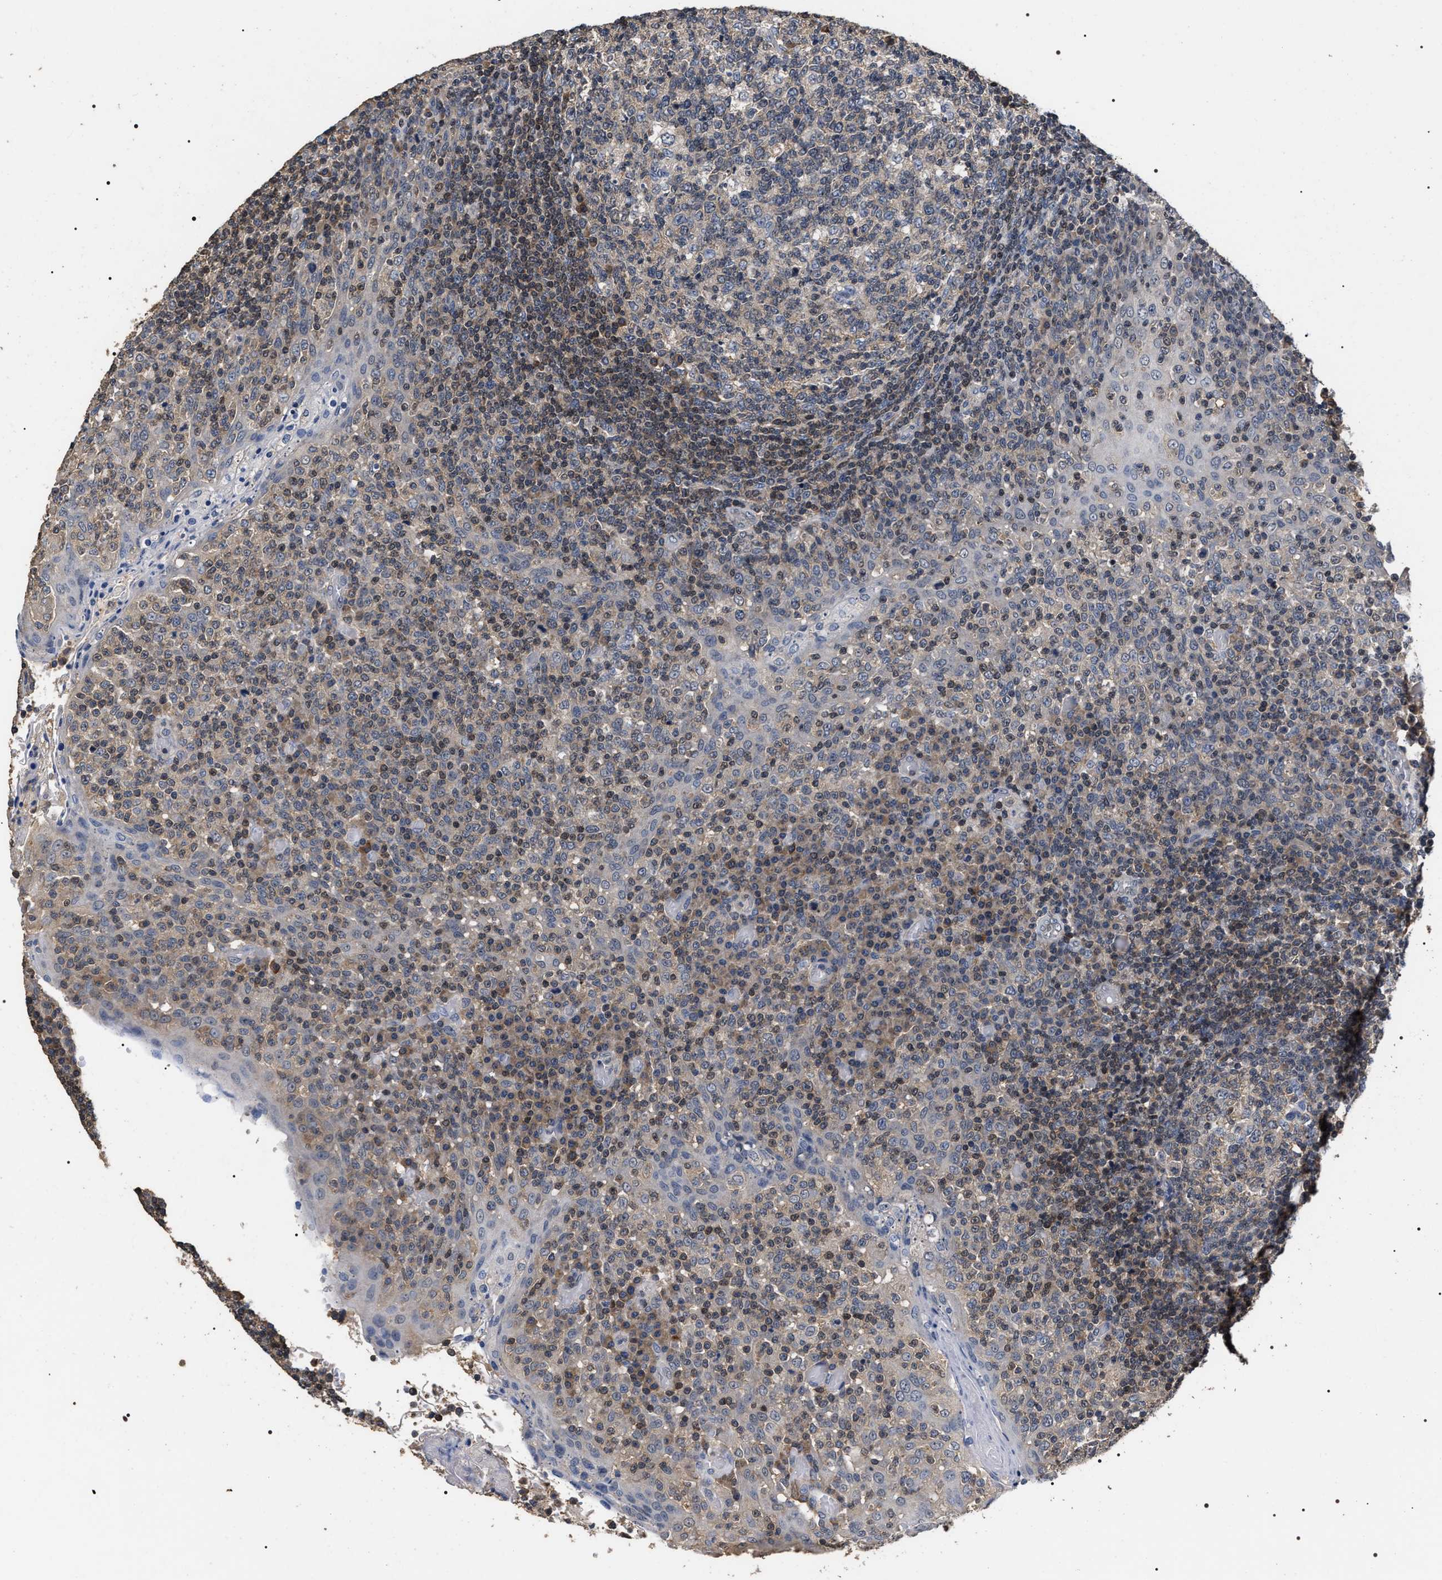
{"staining": {"intensity": "weak", "quantity": "25%-75%", "location": "cytoplasmic/membranous"}, "tissue": "tonsil", "cell_type": "Germinal center cells", "image_type": "normal", "snomed": [{"axis": "morphology", "description": "Normal tissue, NOS"}, {"axis": "topography", "description": "Tonsil"}], "caption": "The micrograph reveals immunohistochemical staining of unremarkable tonsil. There is weak cytoplasmic/membranous positivity is present in about 25%-75% of germinal center cells.", "gene": "UPF3A", "patient": {"sex": "female", "age": 19}}